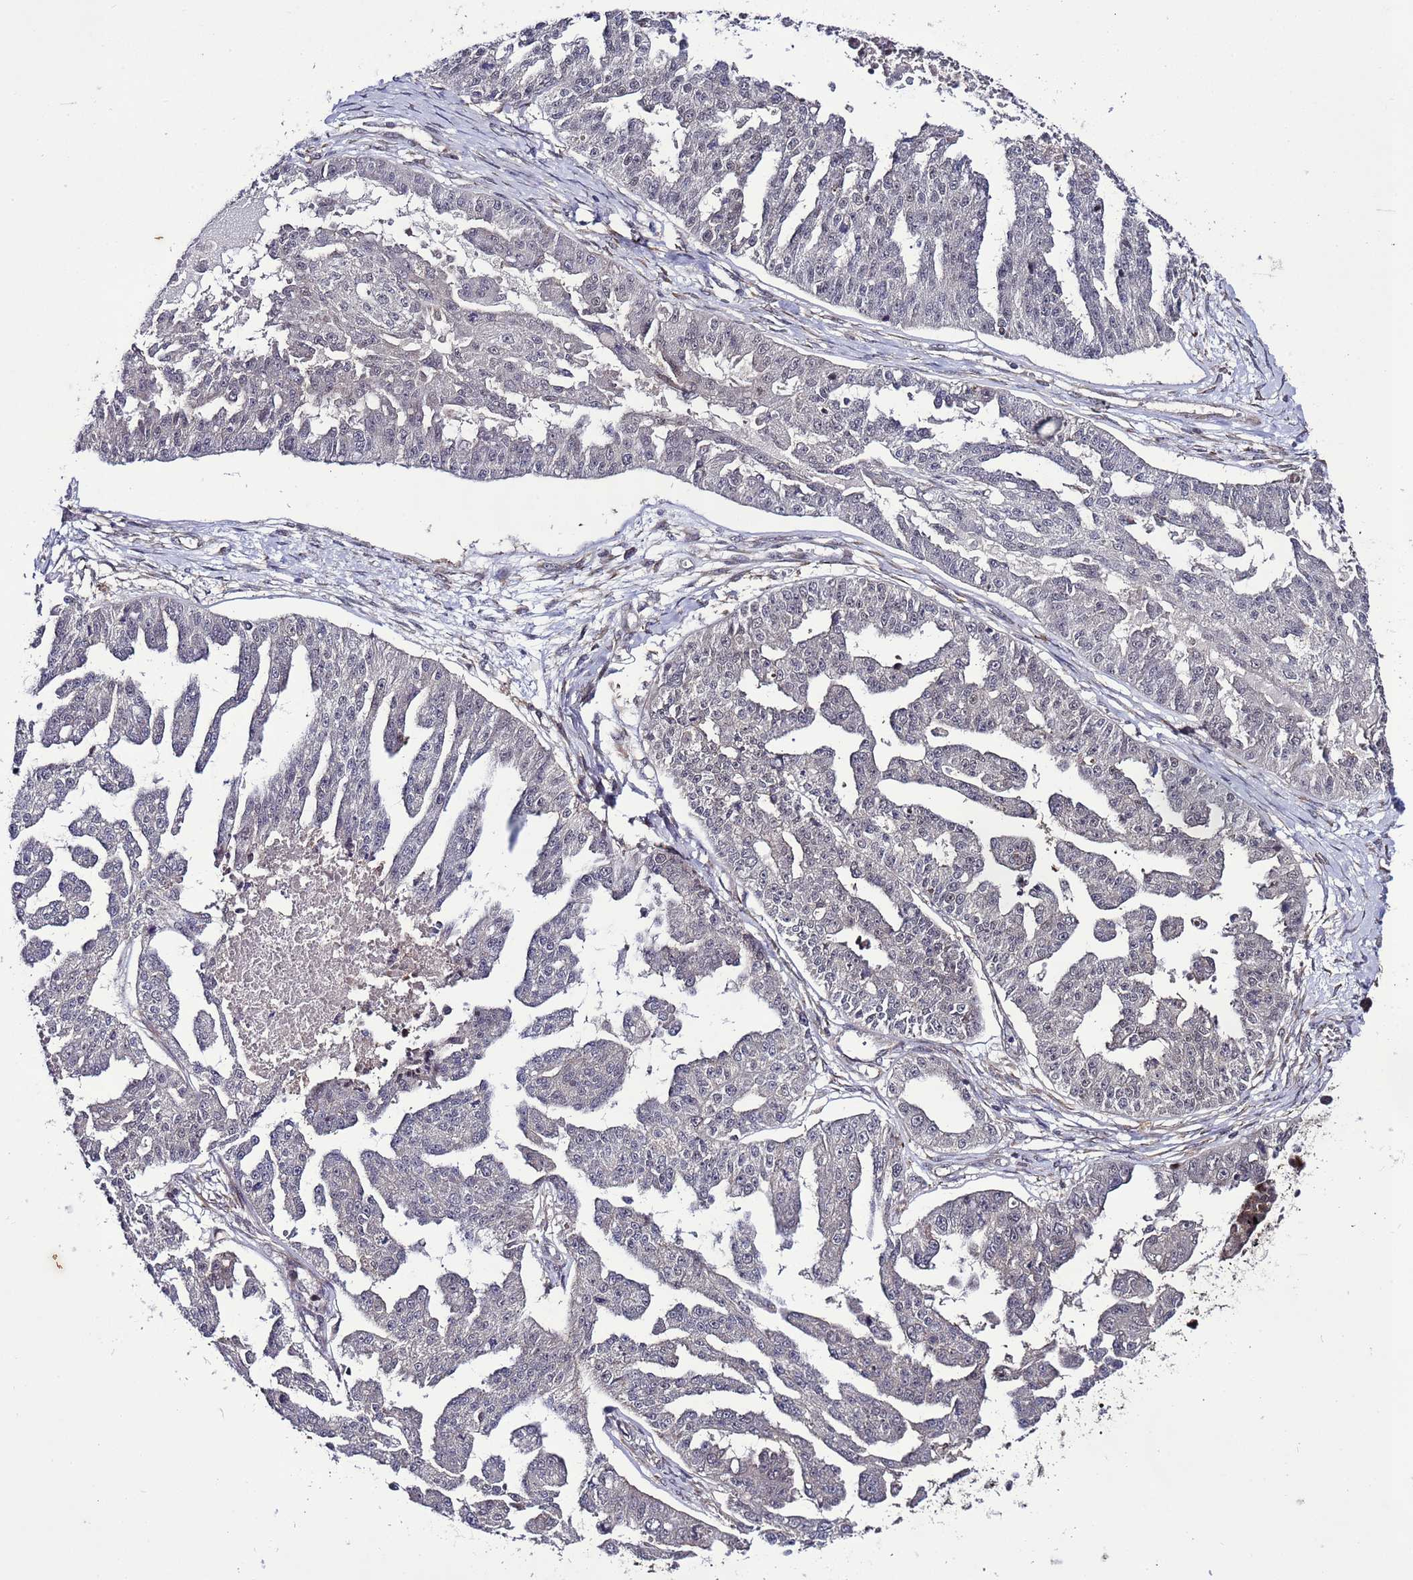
{"staining": {"intensity": "negative", "quantity": "none", "location": "none"}, "tissue": "ovarian cancer", "cell_type": "Tumor cells", "image_type": "cancer", "snomed": [{"axis": "morphology", "description": "Cystadenocarcinoma, serous, NOS"}, {"axis": "topography", "description": "Ovary"}], "caption": "The immunohistochemistry photomicrograph has no significant positivity in tumor cells of ovarian cancer tissue.", "gene": "POLR2D", "patient": {"sex": "female", "age": 58}}